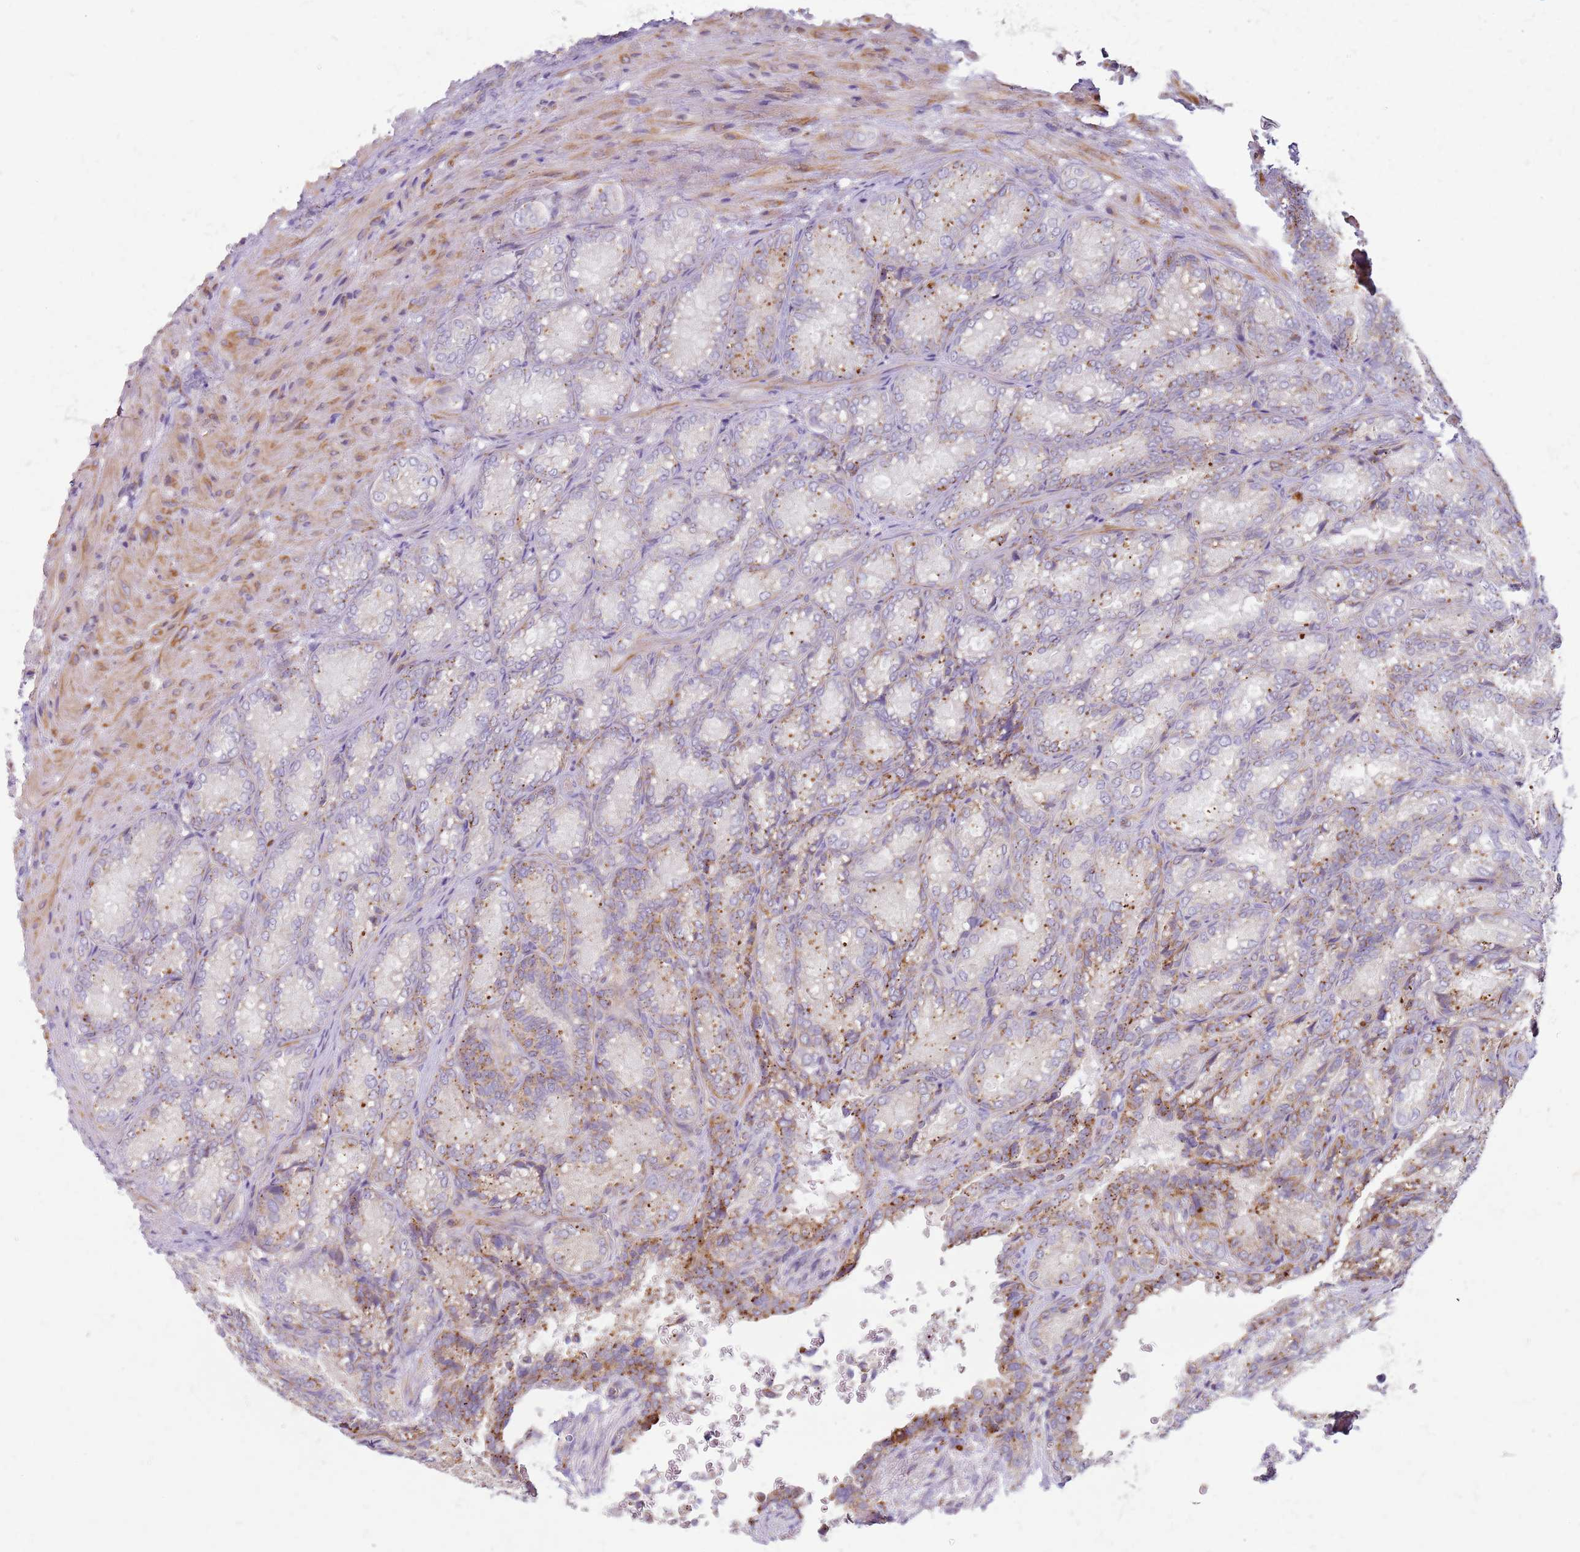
{"staining": {"intensity": "strong", "quantity": "25%-75%", "location": "cytoplasmic/membranous"}, "tissue": "seminal vesicle", "cell_type": "Glandular cells", "image_type": "normal", "snomed": [{"axis": "morphology", "description": "Normal tissue, NOS"}, {"axis": "topography", "description": "Seminal veicle"}], "caption": "Immunohistochemistry of benign seminal vesicle demonstrates high levels of strong cytoplasmic/membranous positivity in approximately 25%-75% of glandular cells. Immunohistochemistry (ihc) stains the protein of interest in brown and the nuclei are stained blue.", "gene": "GRAP", "patient": {"sex": "male", "age": 58}}